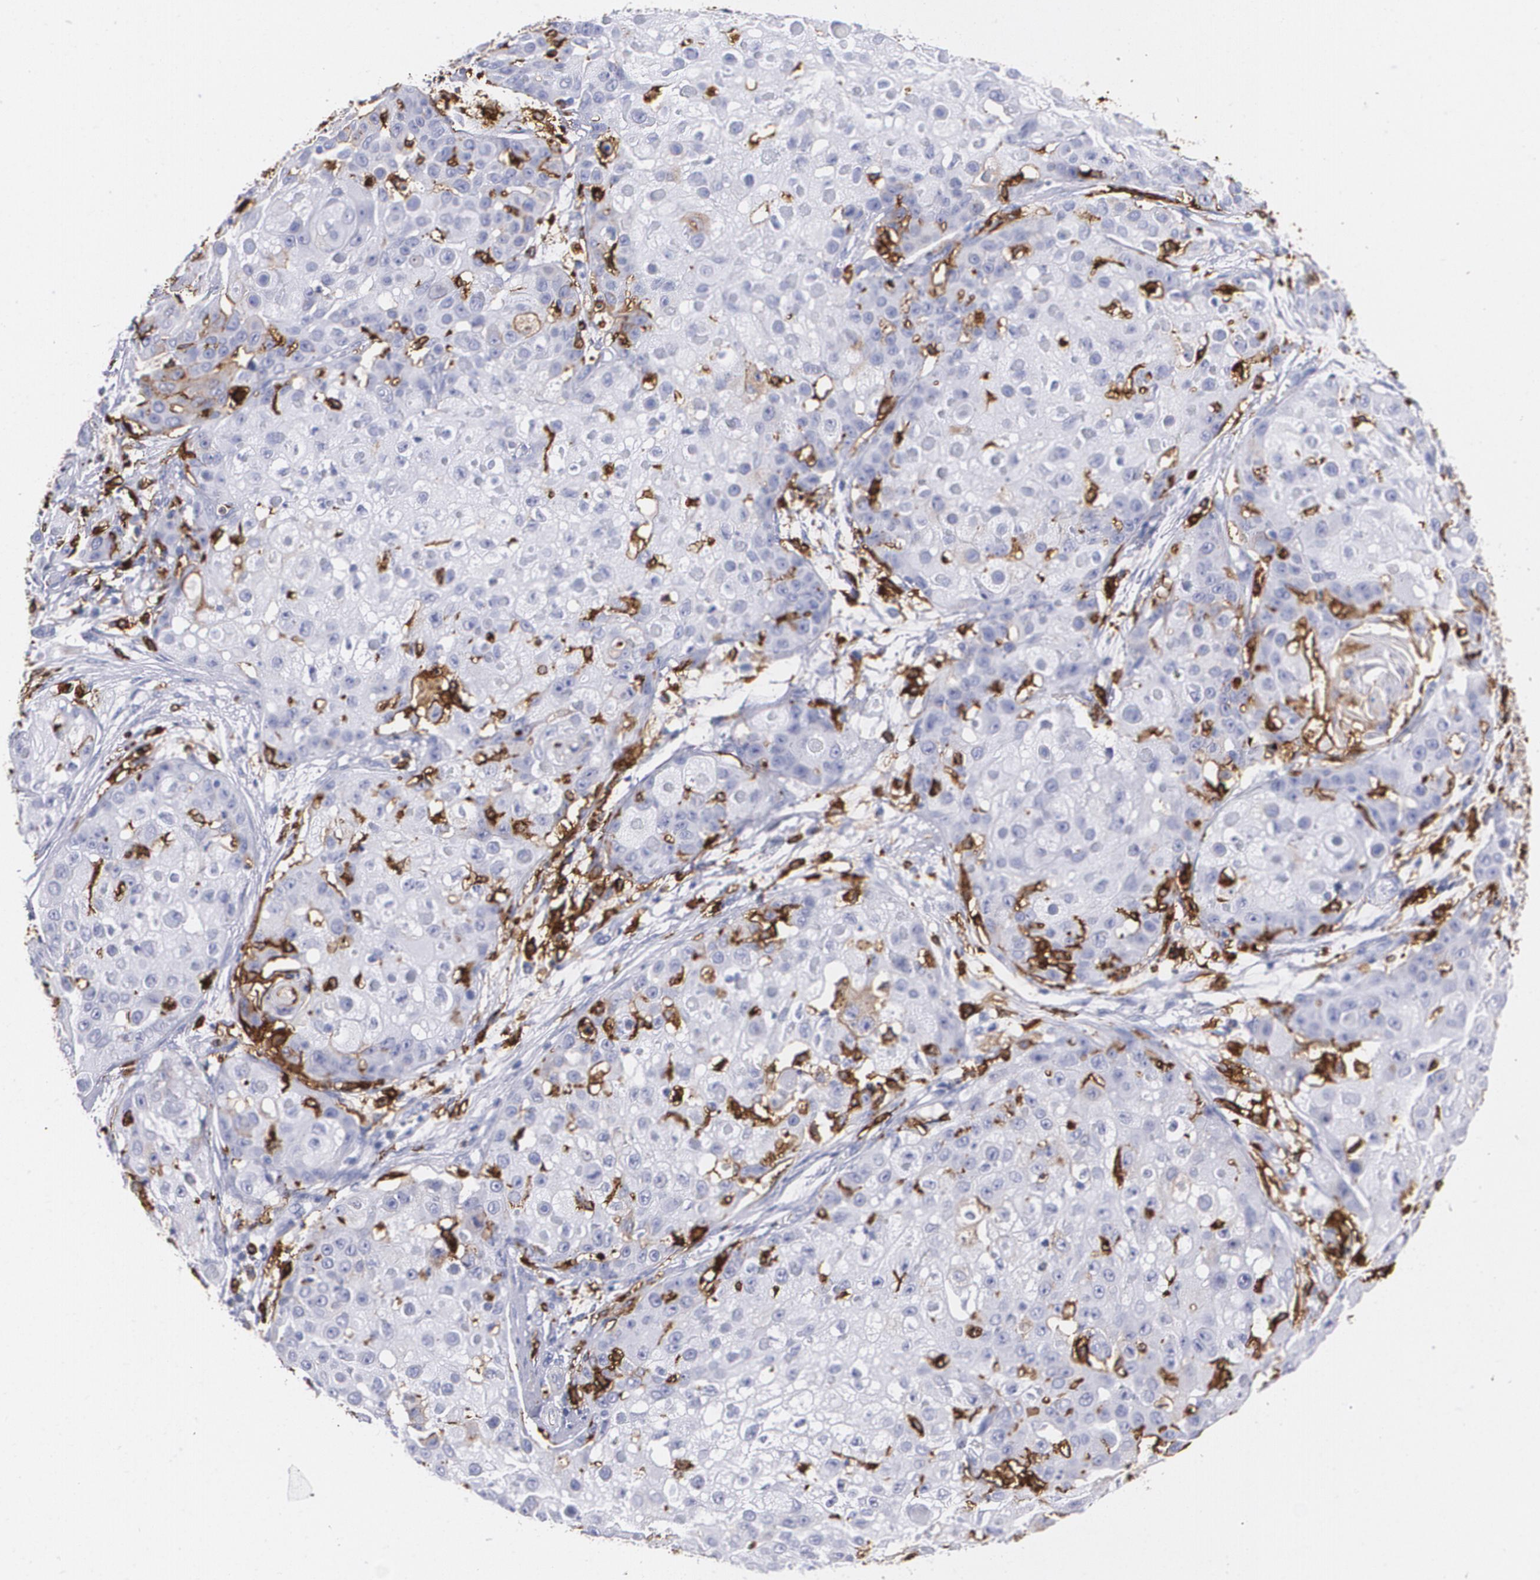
{"staining": {"intensity": "weak", "quantity": "25%-75%", "location": "cytoplasmic/membranous"}, "tissue": "skin cancer", "cell_type": "Tumor cells", "image_type": "cancer", "snomed": [{"axis": "morphology", "description": "Squamous cell carcinoma, NOS"}, {"axis": "topography", "description": "Skin"}], "caption": "Immunohistochemistry photomicrograph of neoplastic tissue: human skin squamous cell carcinoma stained using IHC exhibits low levels of weak protein expression localized specifically in the cytoplasmic/membranous of tumor cells, appearing as a cytoplasmic/membranous brown color.", "gene": "HLA-DRA", "patient": {"sex": "female", "age": 57}}